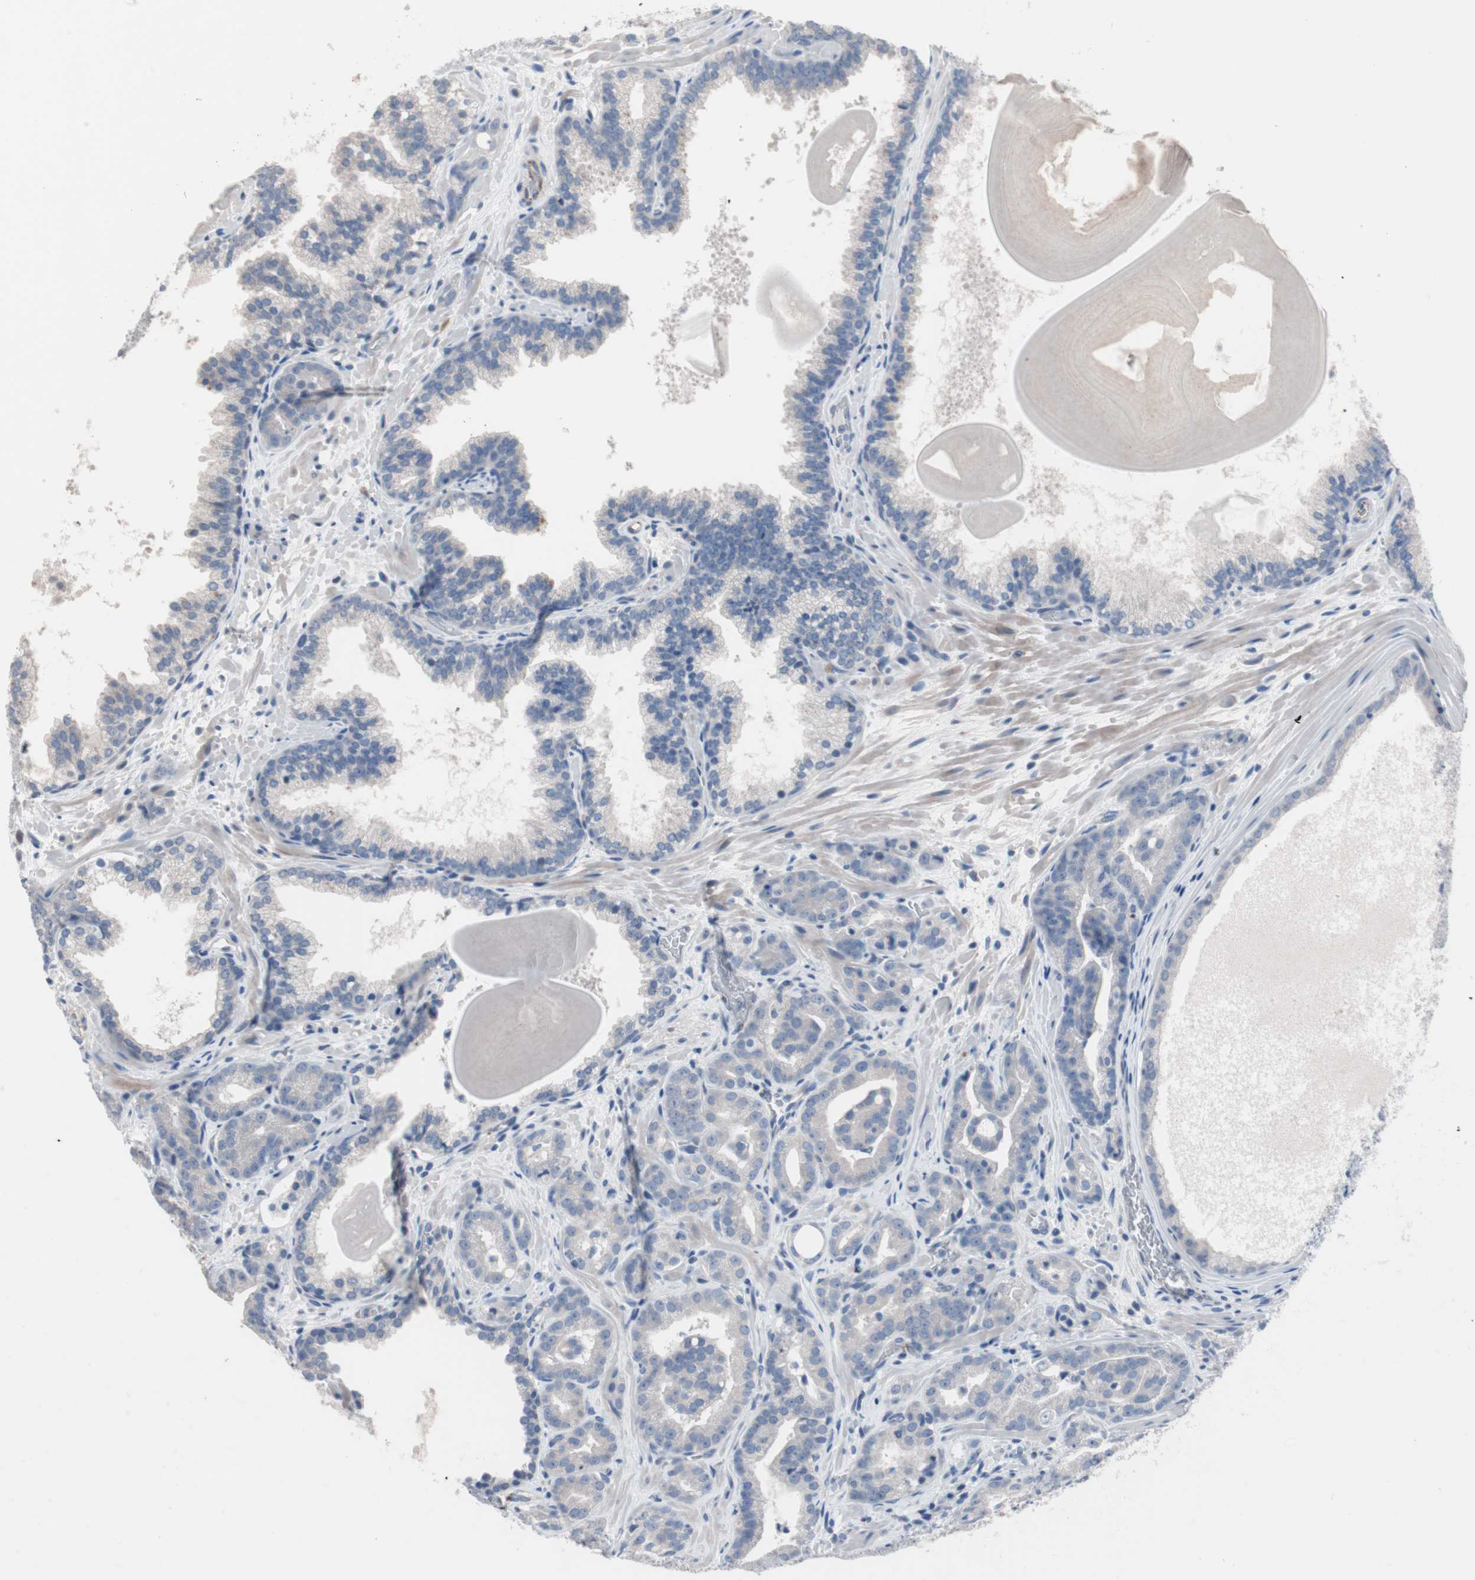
{"staining": {"intensity": "negative", "quantity": "none", "location": "none"}, "tissue": "prostate cancer", "cell_type": "Tumor cells", "image_type": "cancer", "snomed": [{"axis": "morphology", "description": "Adenocarcinoma, Low grade"}, {"axis": "topography", "description": "Prostate"}], "caption": "Protein analysis of prostate cancer (adenocarcinoma (low-grade)) exhibits no significant positivity in tumor cells.", "gene": "ULBP1", "patient": {"sex": "male", "age": 63}}